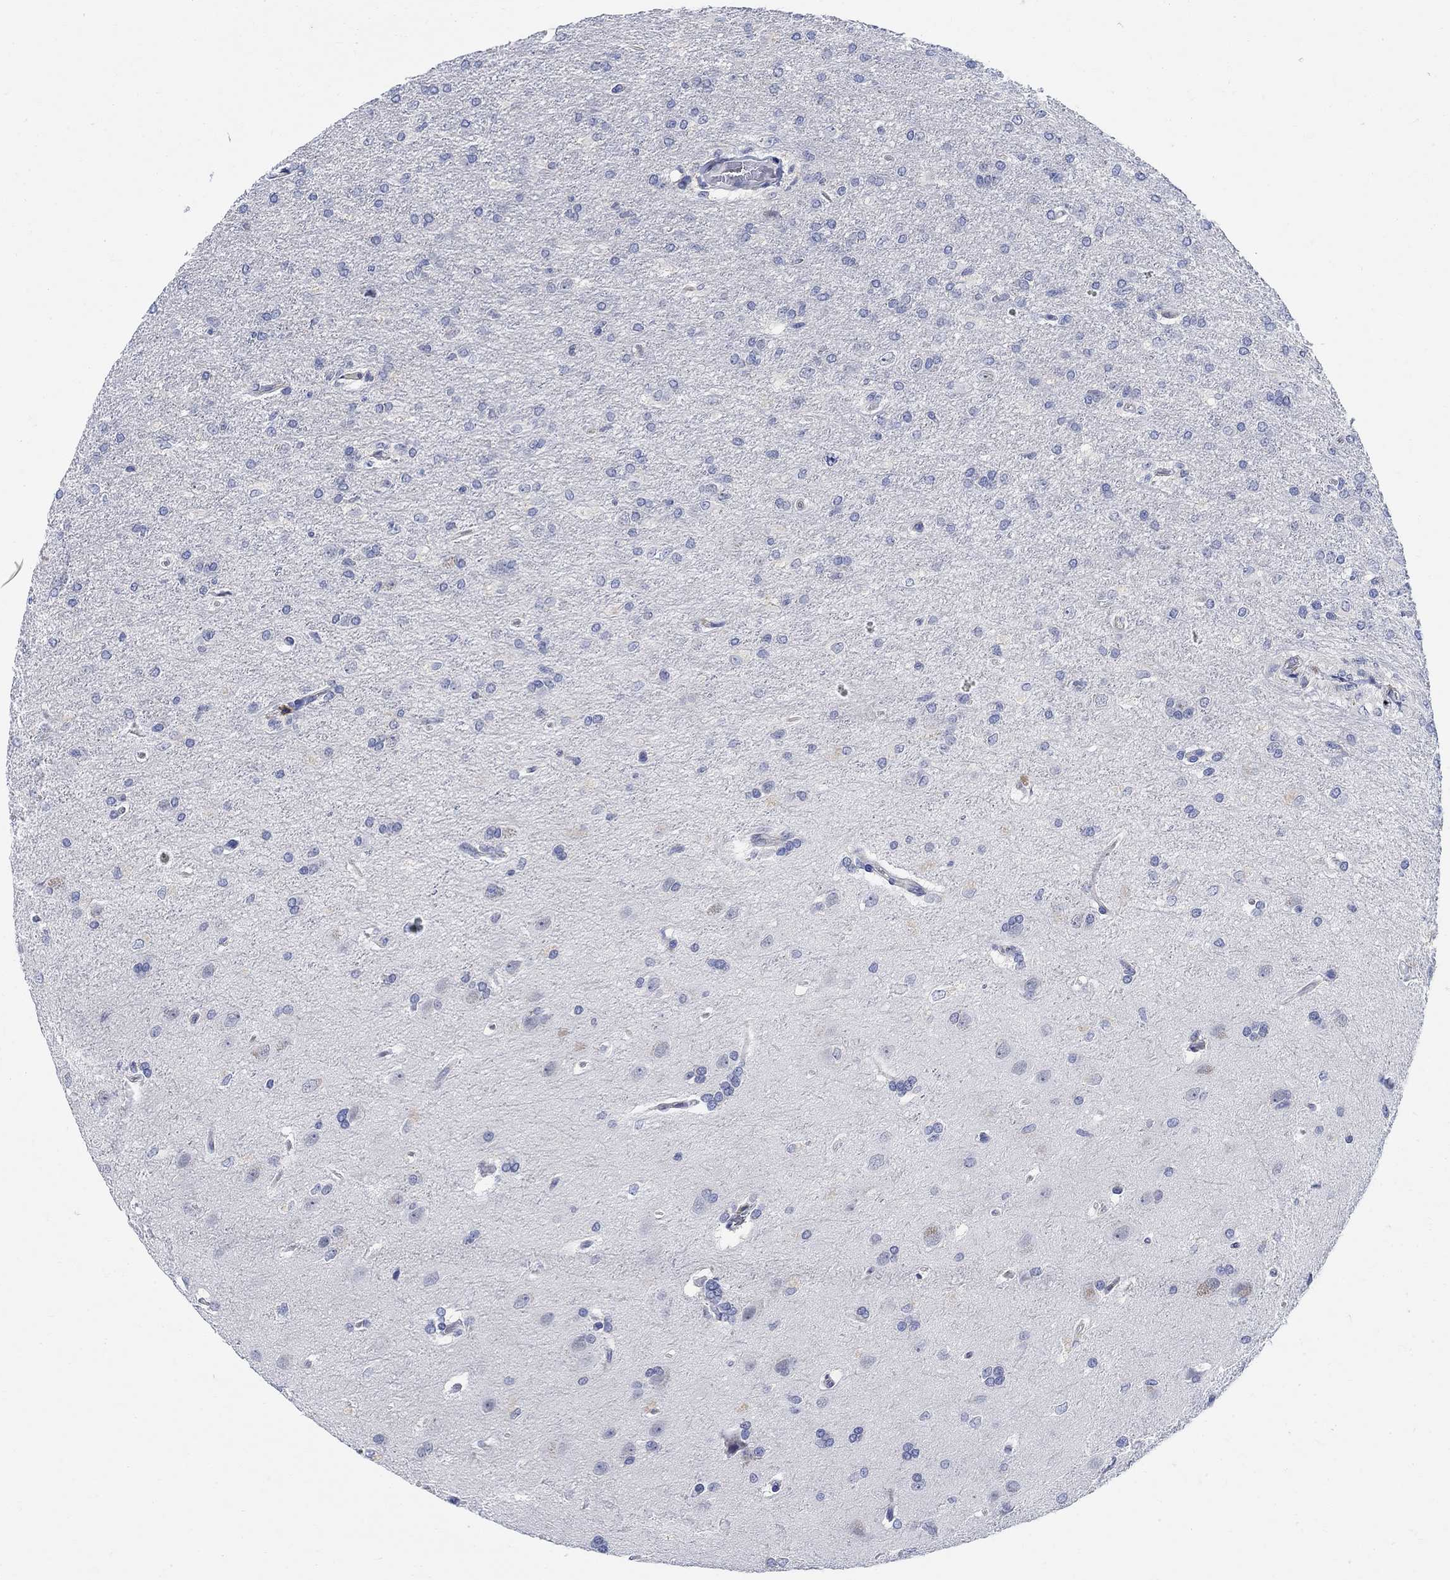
{"staining": {"intensity": "negative", "quantity": "none", "location": "none"}, "tissue": "glioma", "cell_type": "Tumor cells", "image_type": "cancer", "snomed": [{"axis": "morphology", "description": "Glioma, malignant, High grade"}, {"axis": "topography", "description": "Brain"}], "caption": "Tumor cells are negative for brown protein staining in glioma.", "gene": "PHF21B", "patient": {"sex": "male", "age": 68}}